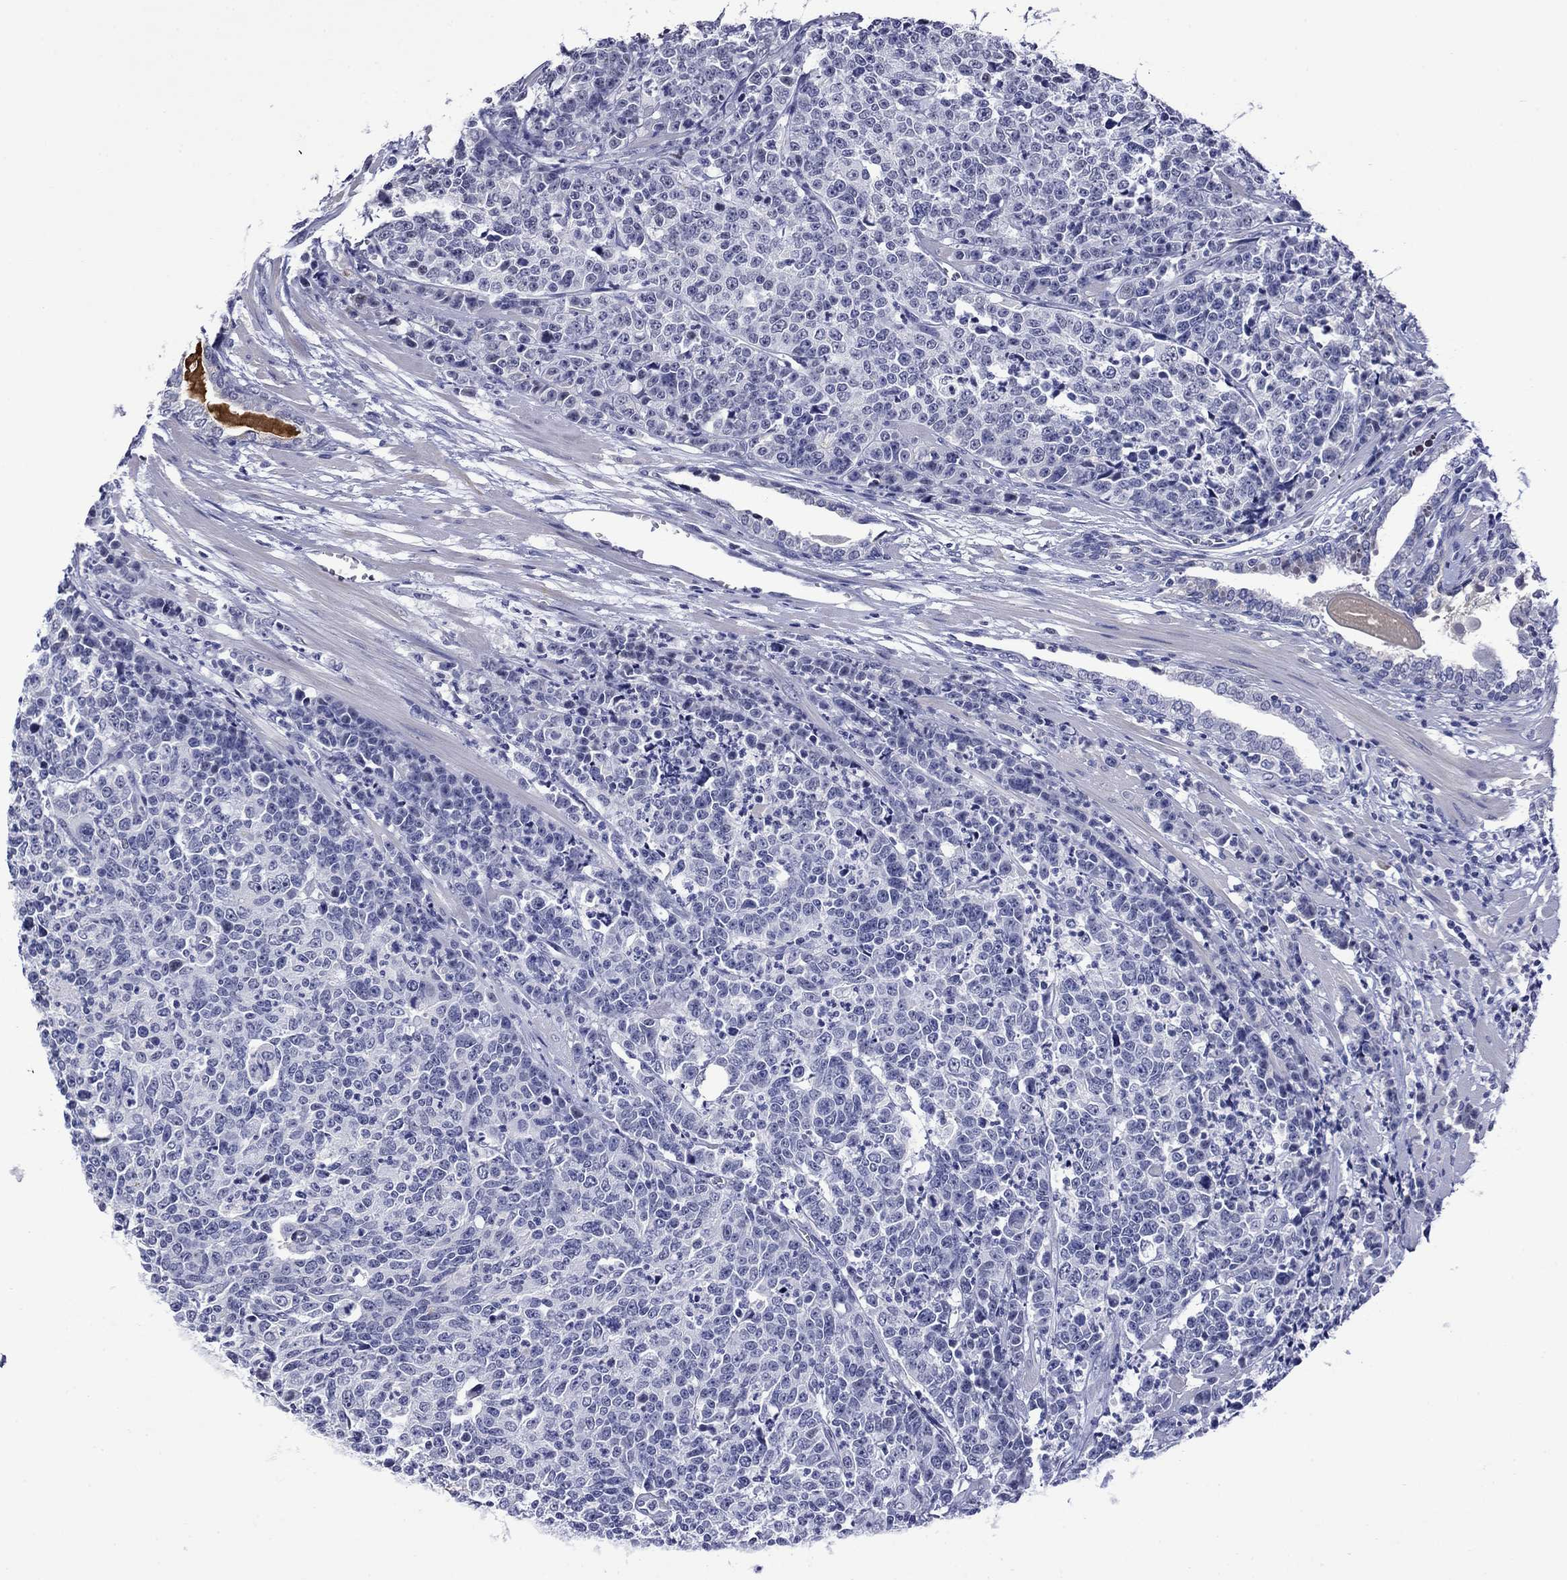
{"staining": {"intensity": "negative", "quantity": "none", "location": "none"}, "tissue": "prostate cancer", "cell_type": "Tumor cells", "image_type": "cancer", "snomed": [{"axis": "morphology", "description": "Adenocarcinoma, NOS"}, {"axis": "topography", "description": "Prostate"}], "caption": "Human prostate cancer (adenocarcinoma) stained for a protein using immunohistochemistry demonstrates no positivity in tumor cells.", "gene": "APOA2", "patient": {"sex": "male", "age": 67}}